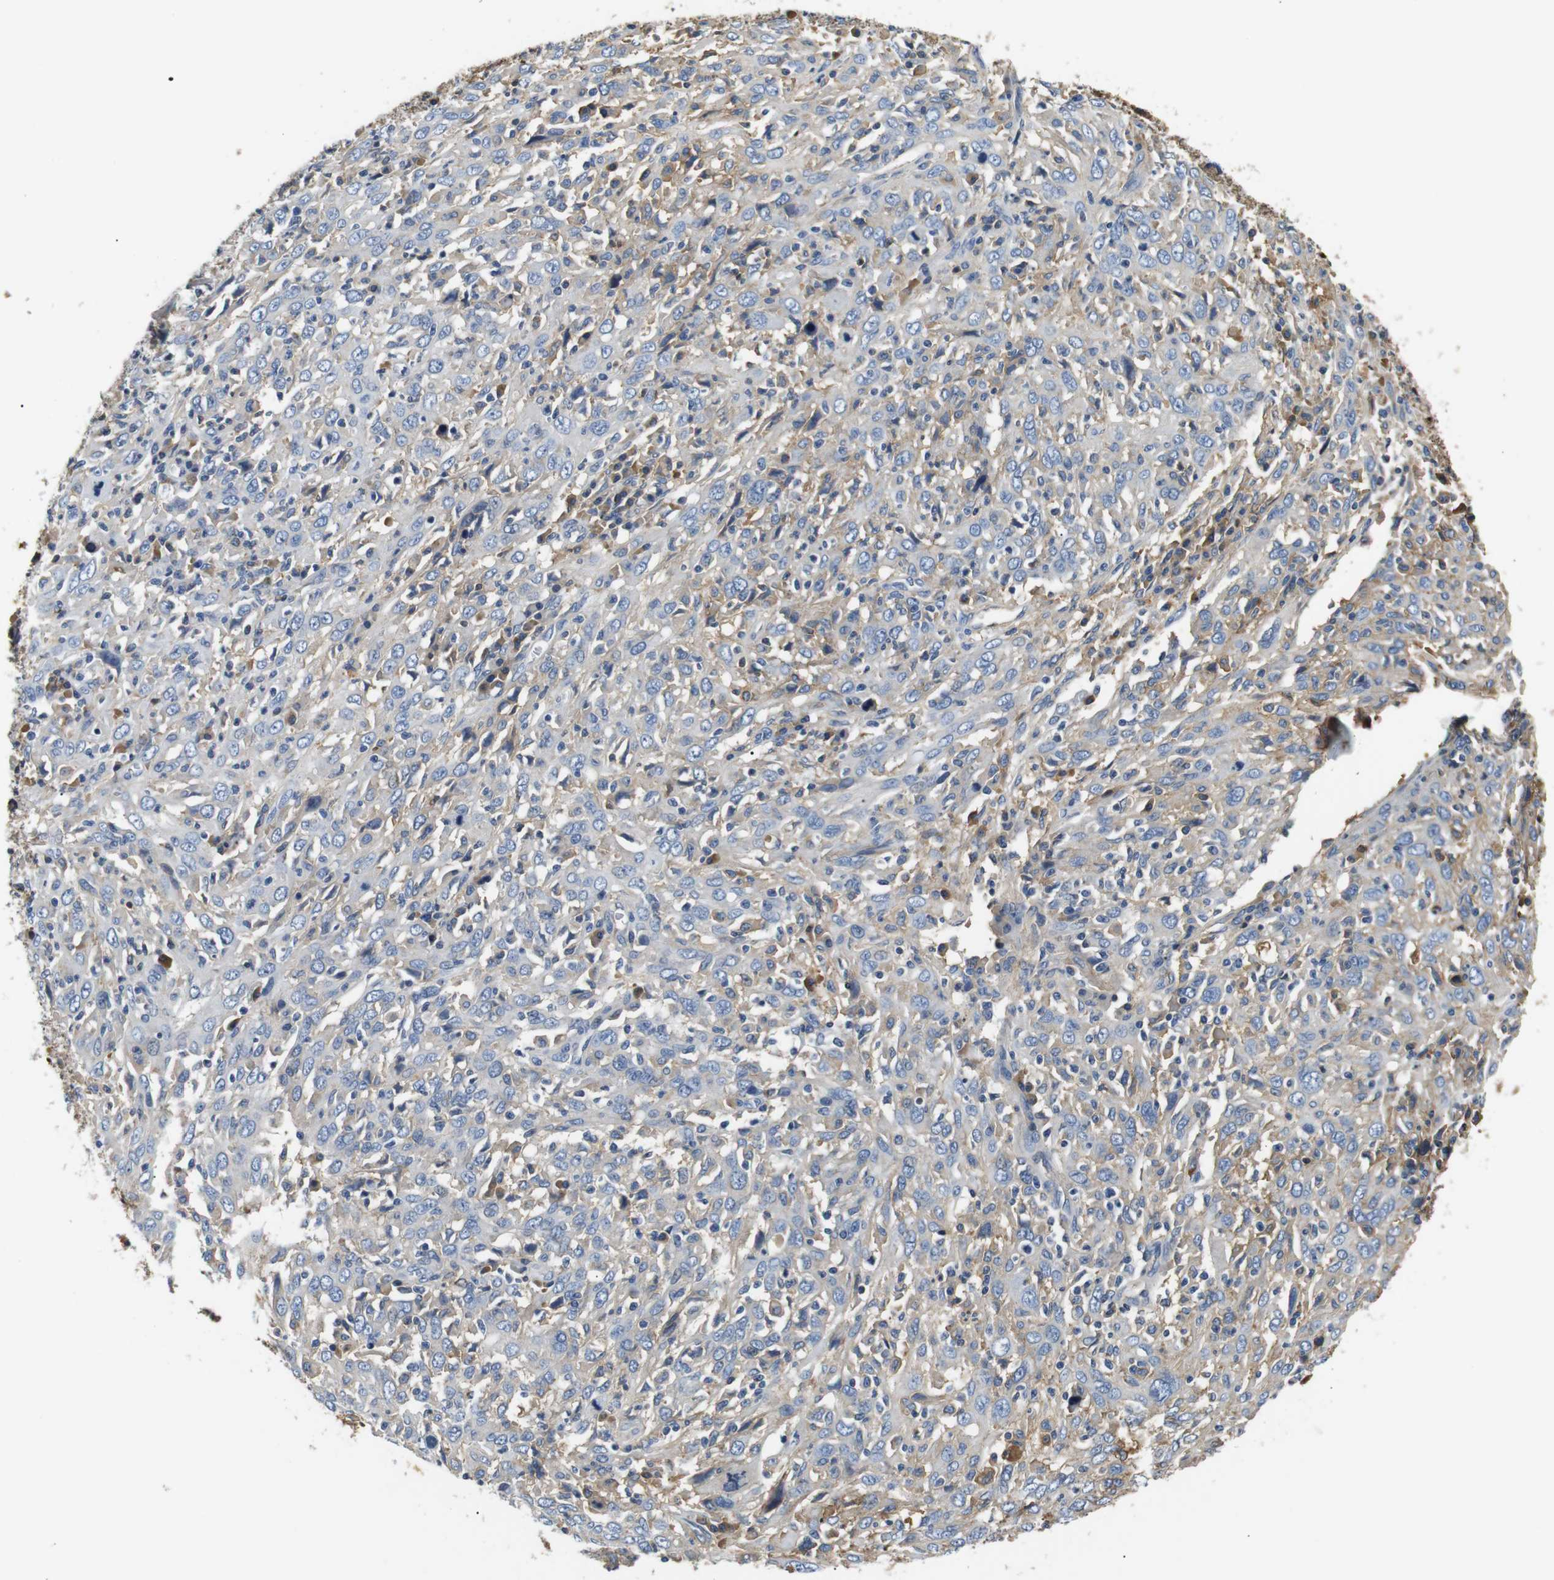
{"staining": {"intensity": "weak", "quantity": "<25%", "location": "cytoplasmic/membranous"}, "tissue": "cervical cancer", "cell_type": "Tumor cells", "image_type": "cancer", "snomed": [{"axis": "morphology", "description": "Squamous cell carcinoma, NOS"}, {"axis": "topography", "description": "Cervix"}], "caption": "Immunohistochemistry micrograph of neoplastic tissue: cervical squamous cell carcinoma stained with DAB demonstrates no significant protein expression in tumor cells.", "gene": "LHCGR", "patient": {"sex": "female", "age": 46}}